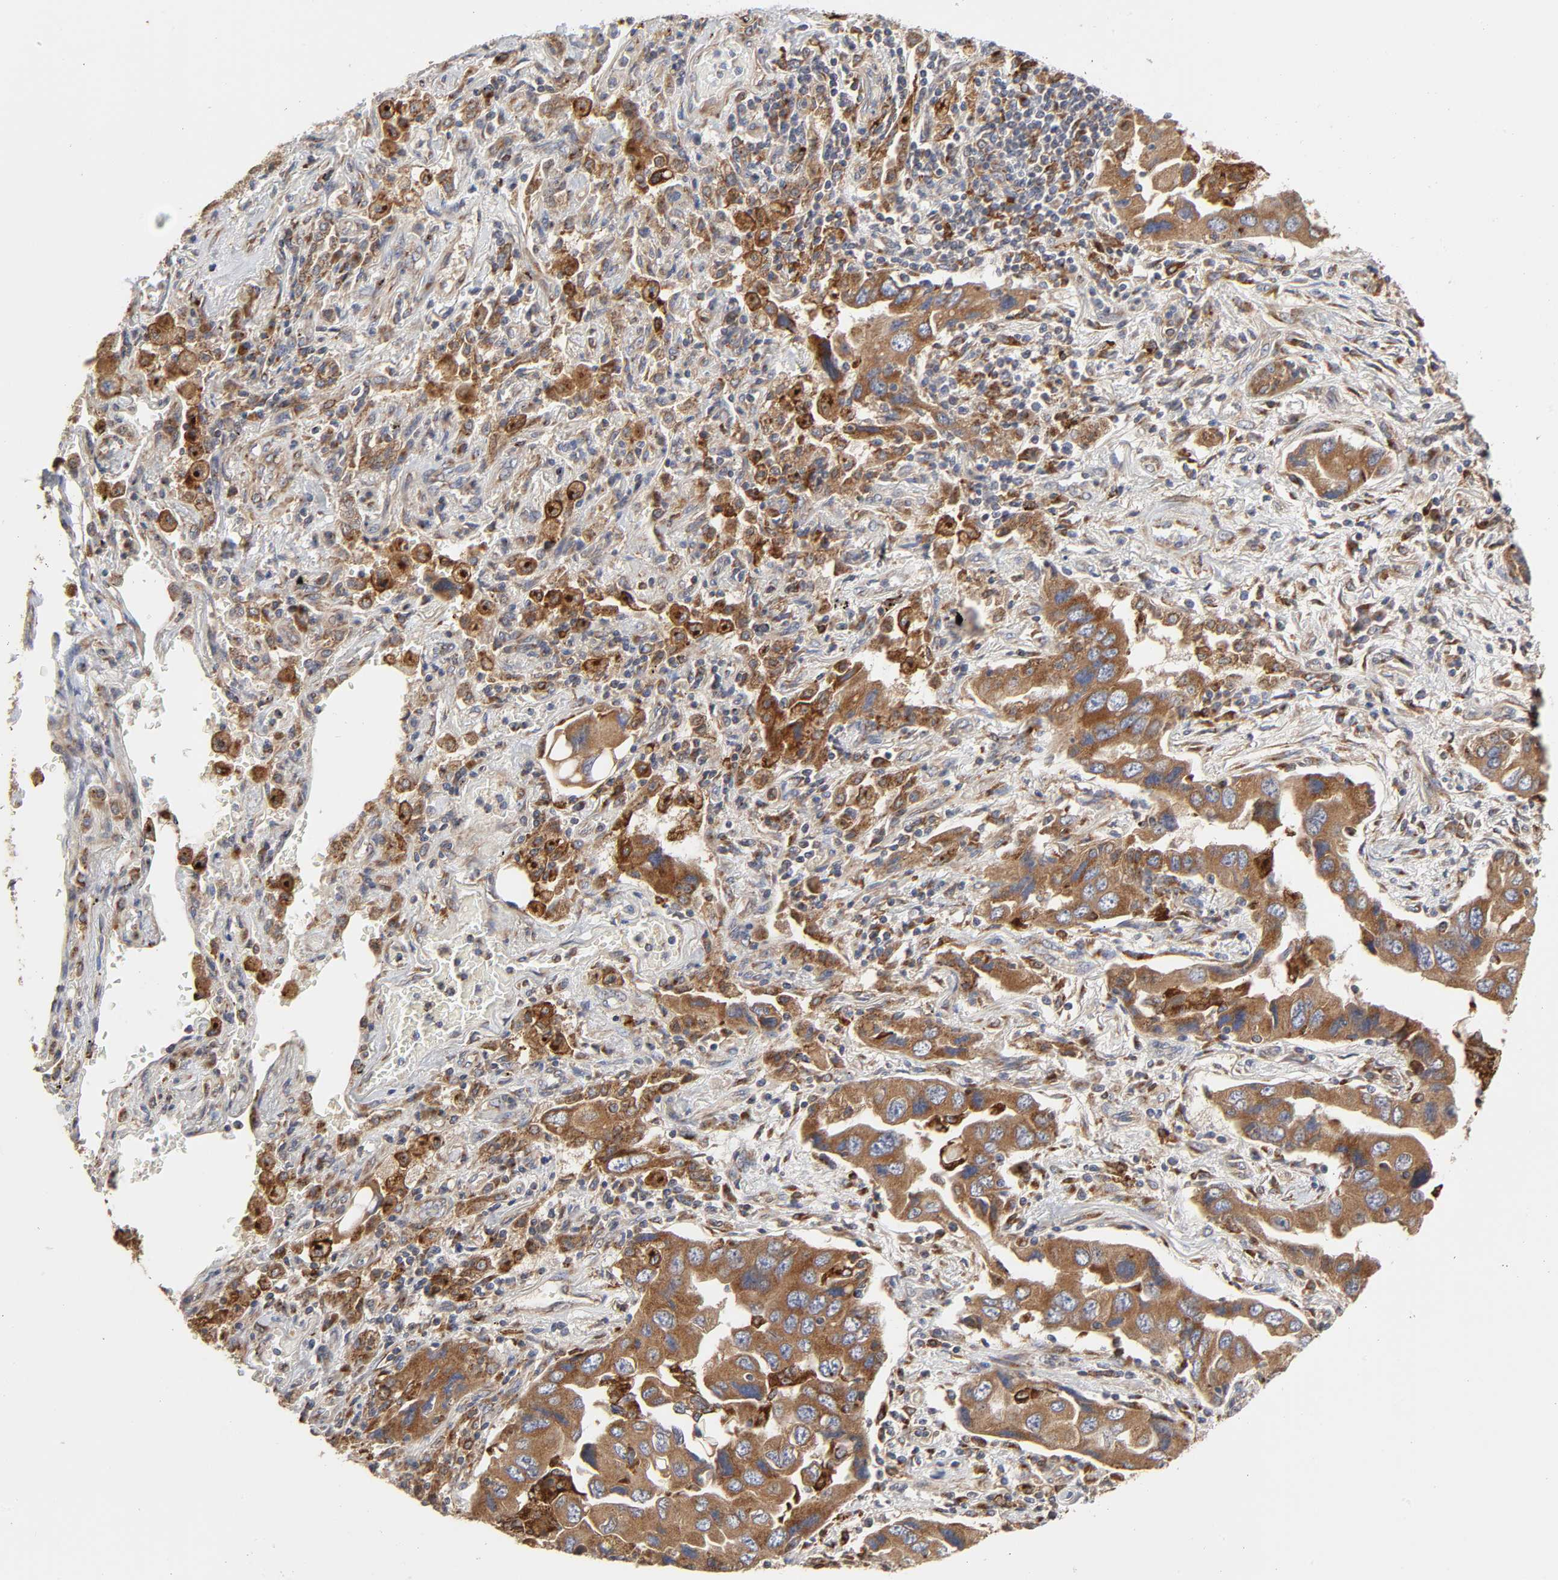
{"staining": {"intensity": "moderate", "quantity": ">75%", "location": "cytoplasmic/membranous"}, "tissue": "lung cancer", "cell_type": "Tumor cells", "image_type": "cancer", "snomed": [{"axis": "morphology", "description": "Adenocarcinoma, NOS"}, {"axis": "topography", "description": "Lung"}], "caption": "Tumor cells exhibit medium levels of moderate cytoplasmic/membranous expression in about >75% of cells in human lung cancer.", "gene": "GNPTG", "patient": {"sex": "female", "age": 65}}